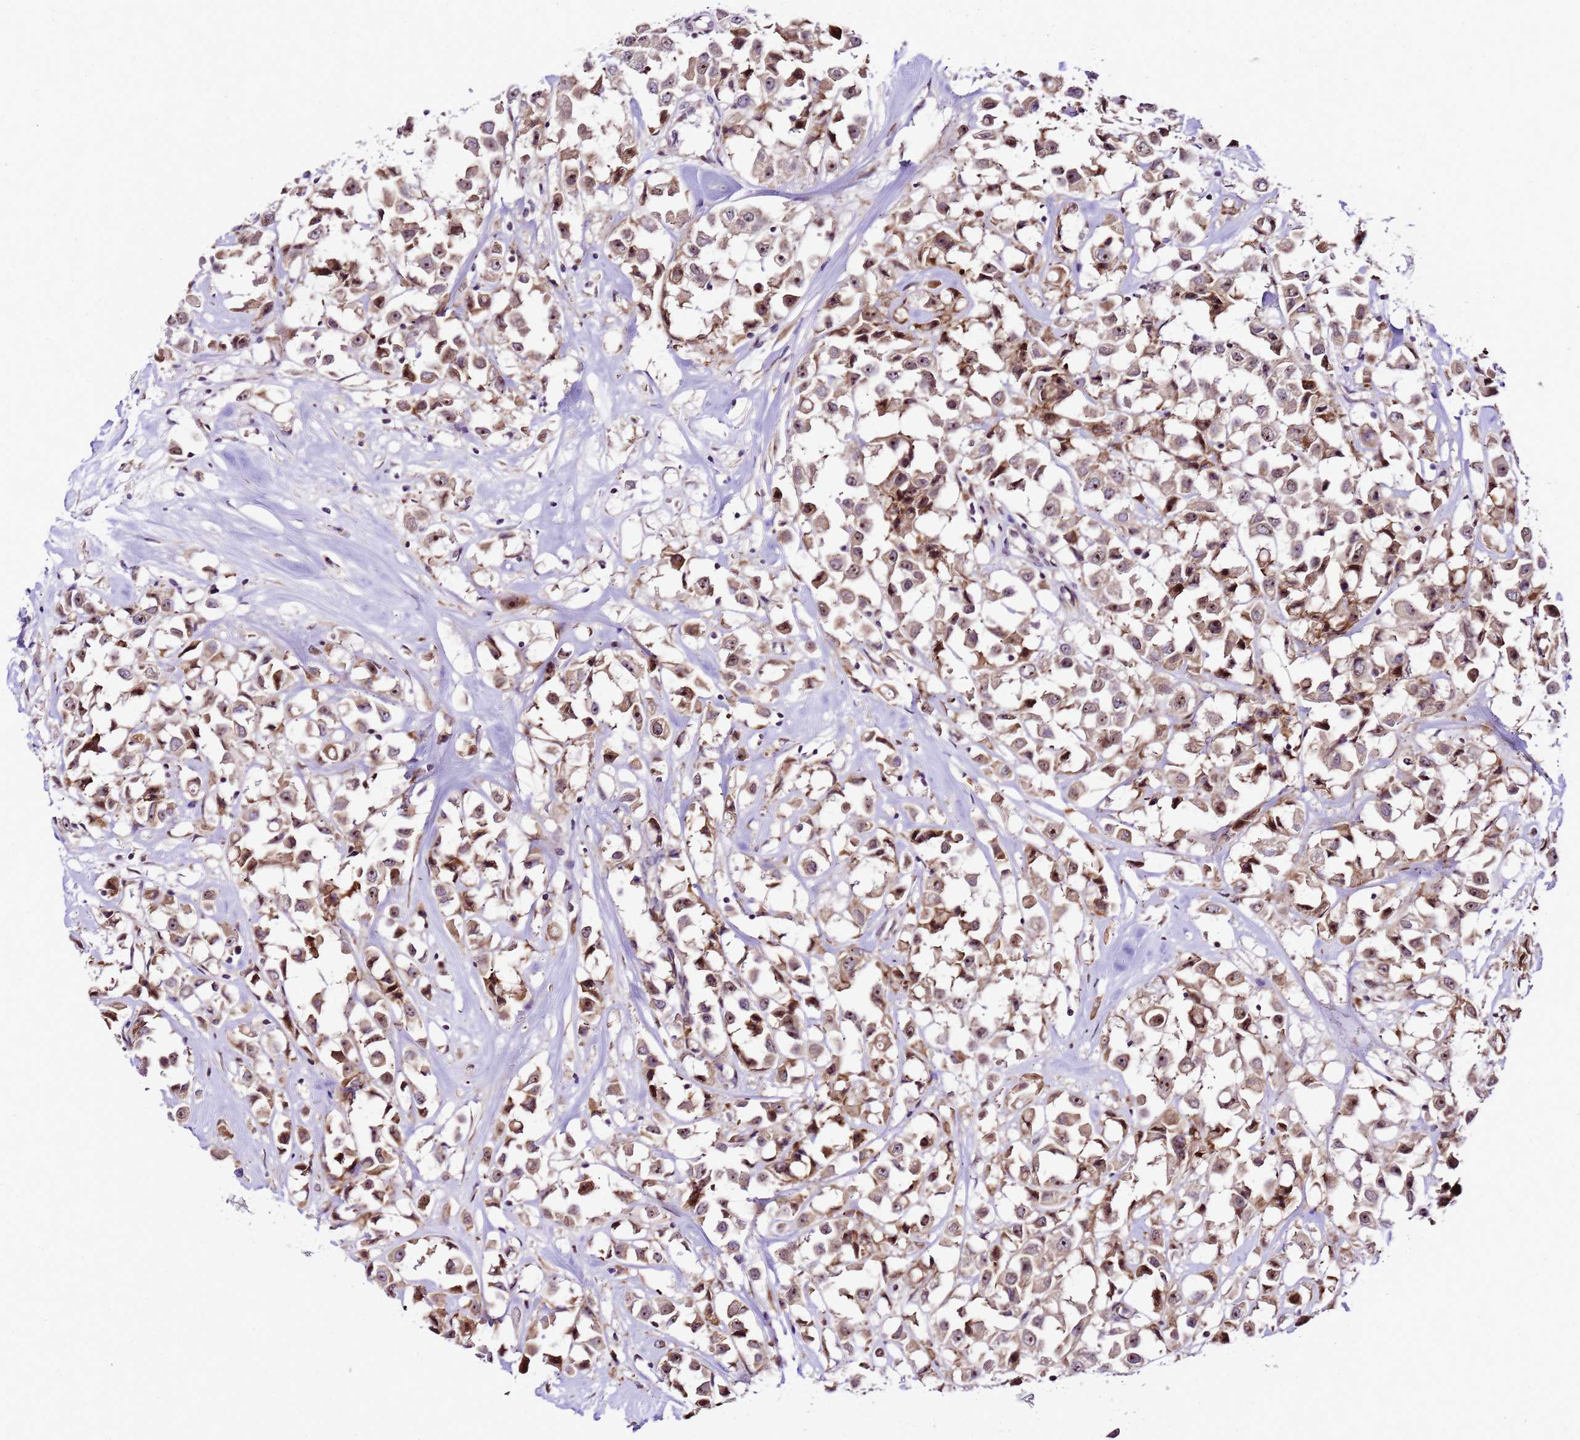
{"staining": {"intensity": "moderate", "quantity": ">75%", "location": "cytoplasmic/membranous,nuclear"}, "tissue": "breast cancer", "cell_type": "Tumor cells", "image_type": "cancer", "snomed": [{"axis": "morphology", "description": "Duct carcinoma"}, {"axis": "topography", "description": "Breast"}], "caption": "A medium amount of moderate cytoplasmic/membranous and nuclear positivity is identified in approximately >75% of tumor cells in breast cancer tissue.", "gene": "SLX4IP", "patient": {"sex": "female", "age": 61}}